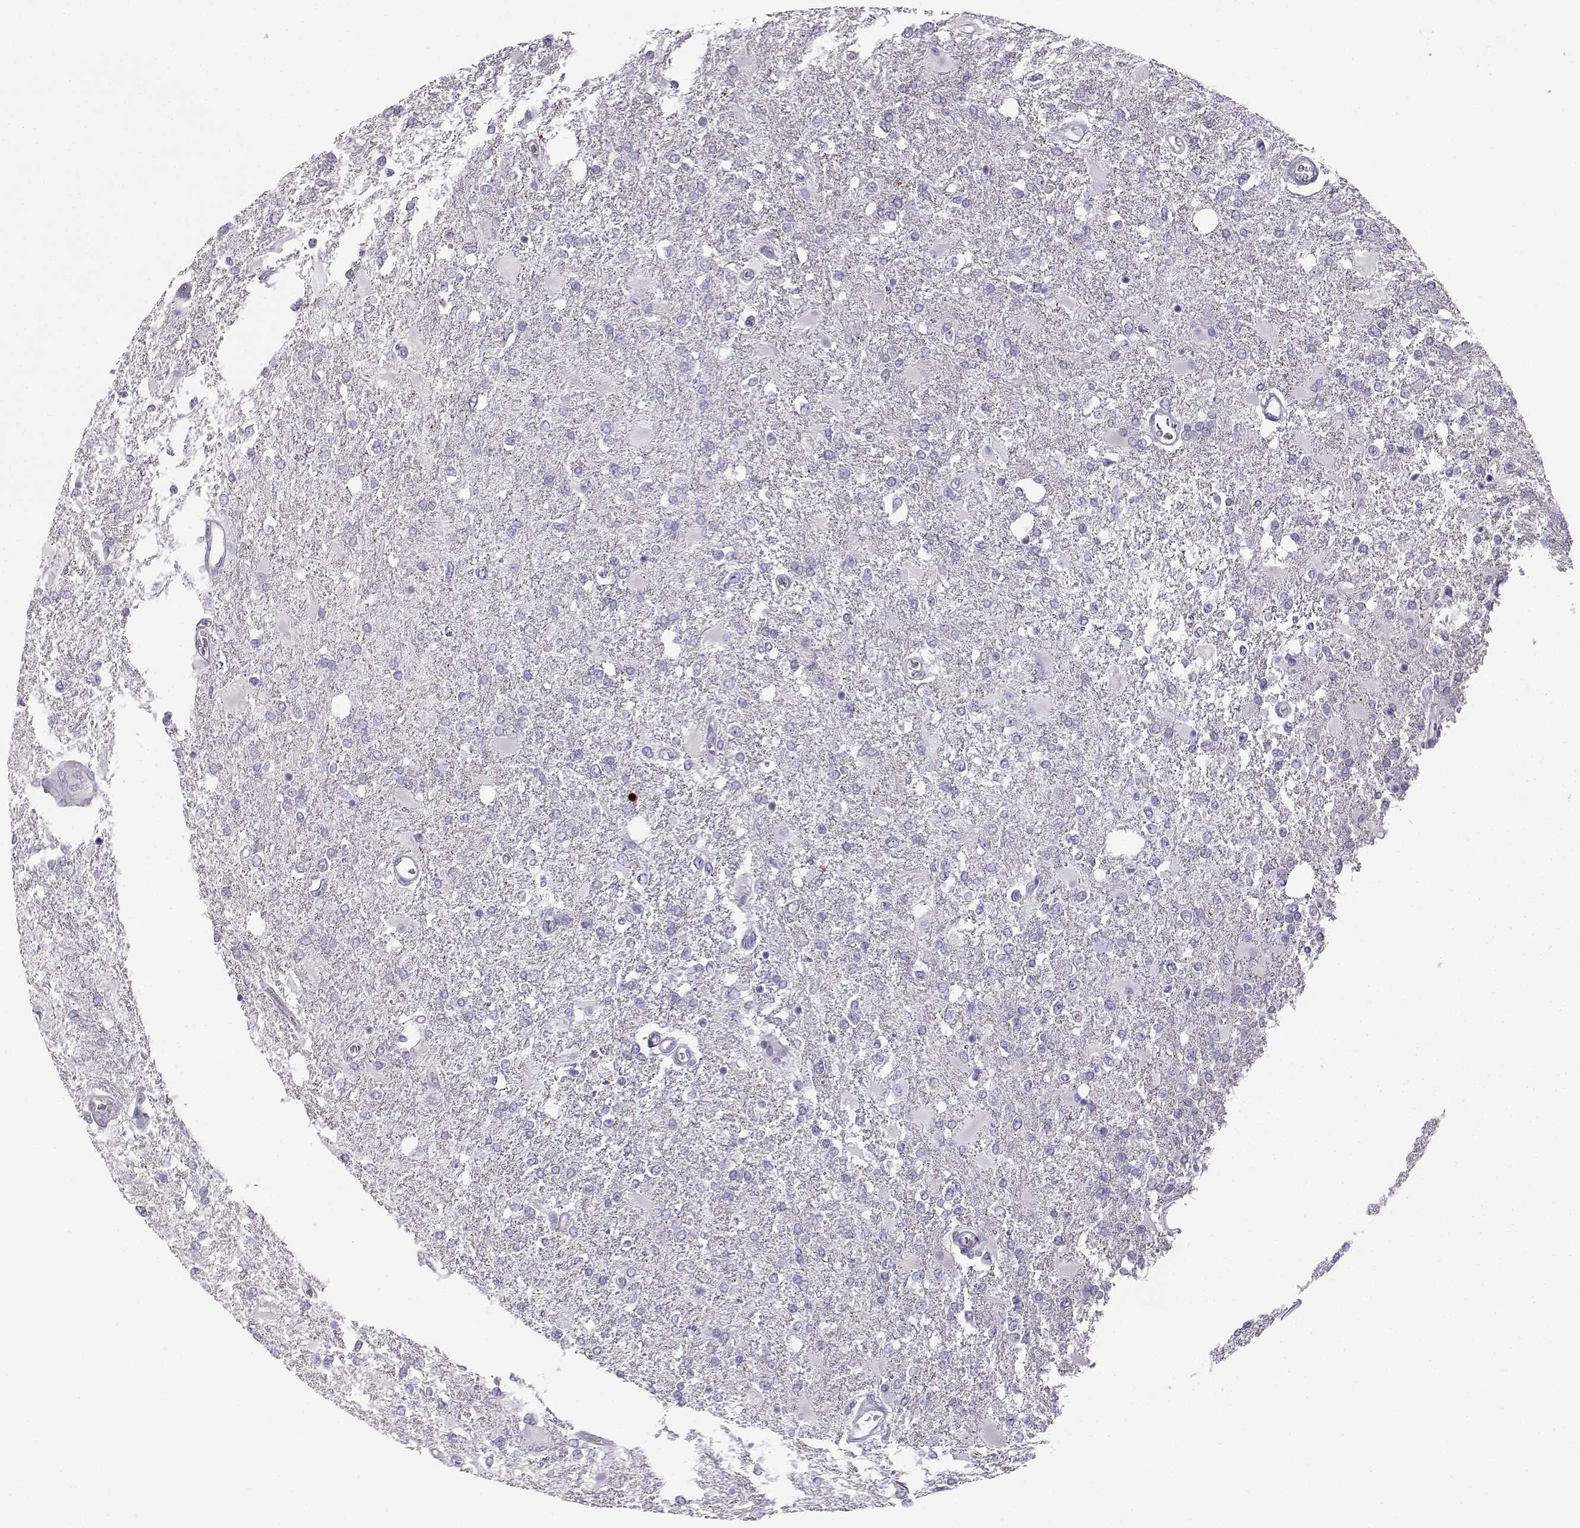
{"staining": {"intensity": "negative", "quantity": "none", "location": "none"}, "tissue": "glioma", "cell_type": "Tumor cells", "image_type": "cancer", "snomed": [{"axis": "morphology", "description": "Glioma, malignant, High grade"}, {"axis": "topography", "description": "Cerebral cortex"}], "caption": "Immunohistochemistry photomicrograph of human malignant glioma (high-grade) stained for a protein (brown), which exhibits no expression in tumor cells.", "gene": "MYCBPAP", "patient": {"sex": "male", "age": 79}}